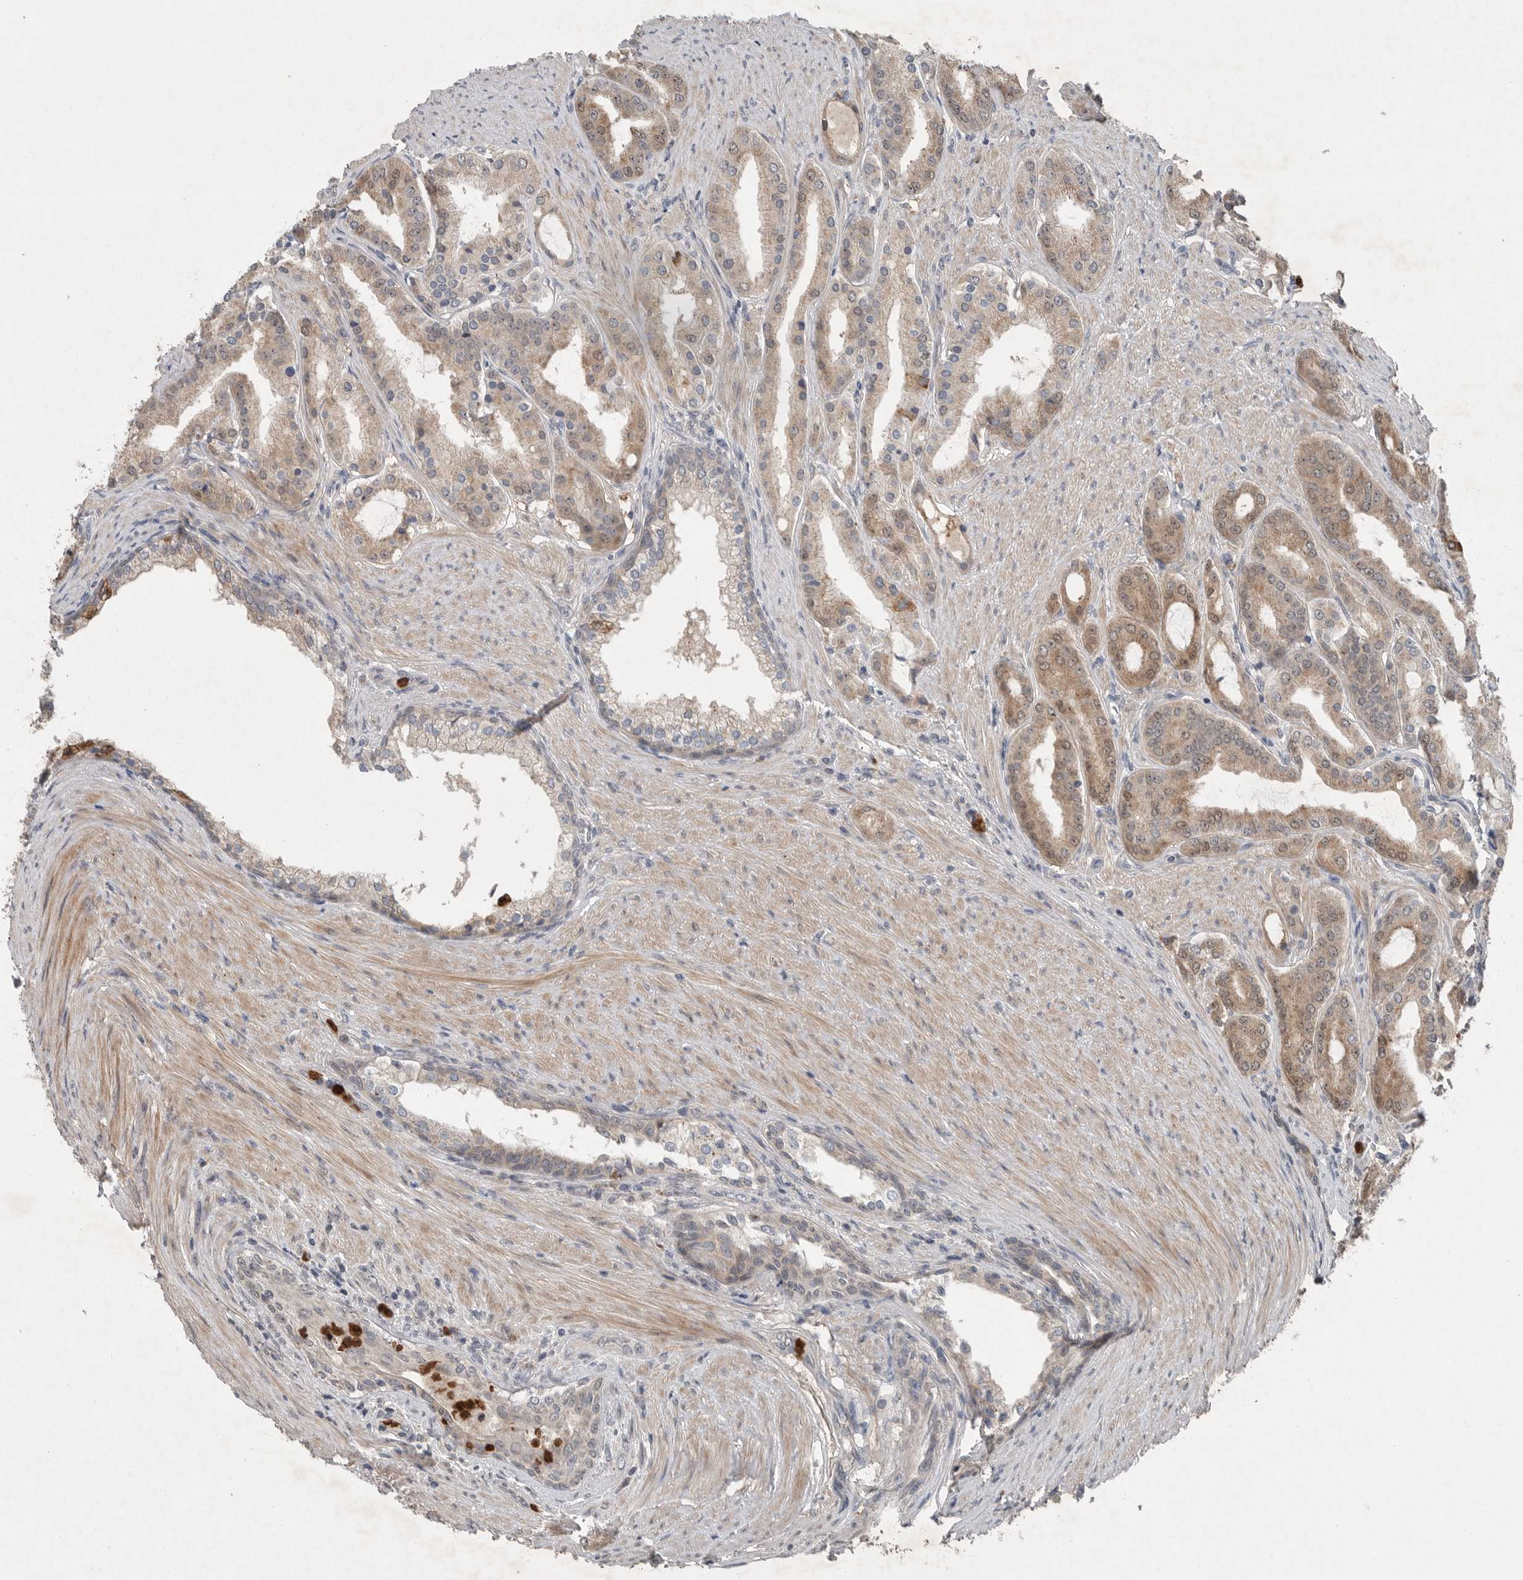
{"staining": {"intensity": "moderate", "quantity": ">75%", "location": "cytoplasmic/membranous"}, "tissue": "prostate cancer", "cell_type": "Tumor cells", "image_type": "cancer", "snomed": [{"axis": "morphology", "description": "Adenocarcinoma, High grade"}, {"axis": "topography", "description": "Prostate"}], "caption": "IHC of prostate cancer (adenocarcinoma (high-grade)) exhibits medium levels of moderate cytoplasmic/membranous expression in about >75% of tumor cells.", "gene": "SCP2", "patient": {"sex": "male", "age": 60}}